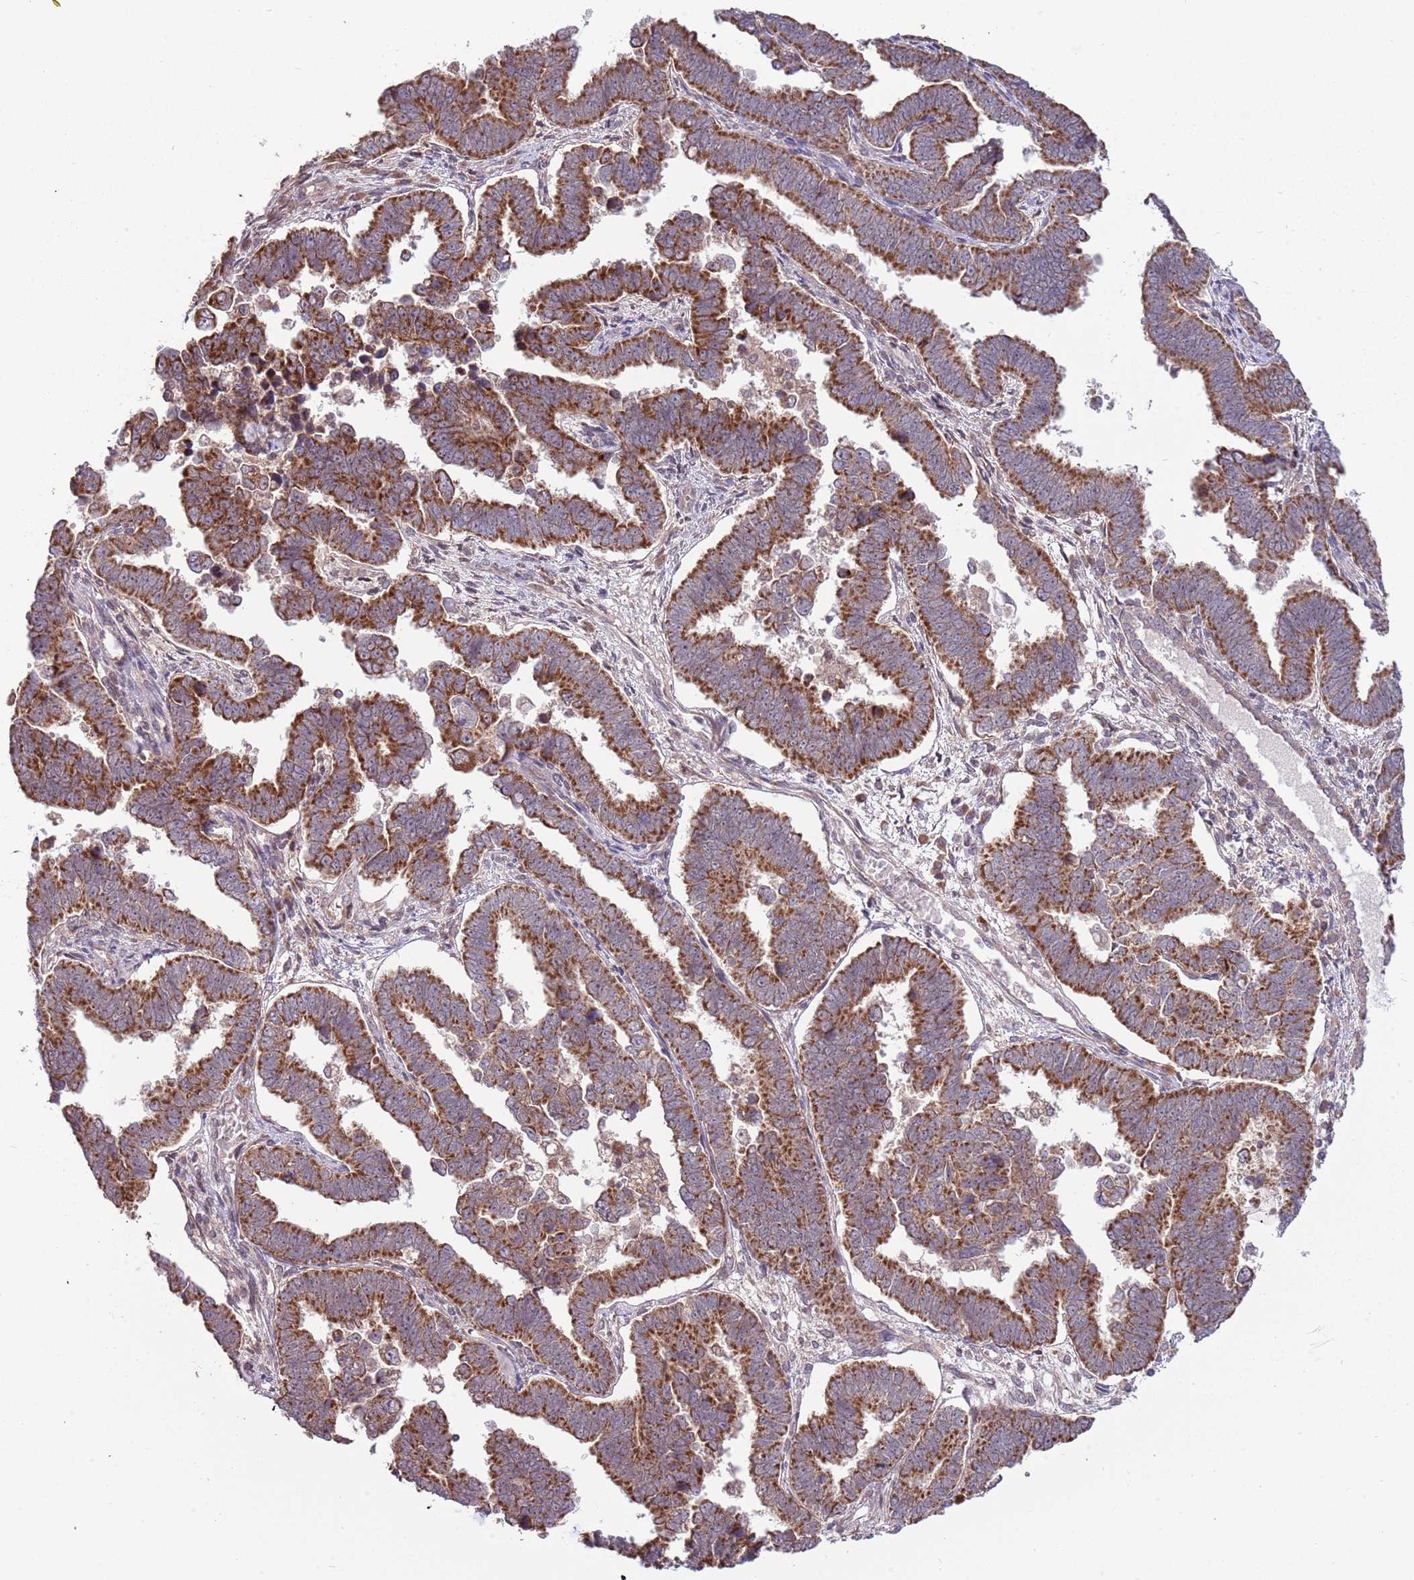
{"staining": {"intensity": "moderate", "quantity": ">75%", "location": "cytoplasmic/membranous"}, "tissue": "endometrial cancer", "cell_type": "Tumor cells", "image_type": "cancer", "snomed": [{"axis": "morphology", "description": "Adenocarcinoma, NOS"}, {"axis": "topography", "description": "Endometrium"}], "caption": "Protein staining of adenocarcinoma (endometrial) tissue reveals moderate cytoplasmic/membranous positivity in approximately >75% of tumor cells.", "gene": "RNF181", "patient": {"sex": "female", "age": 75}}